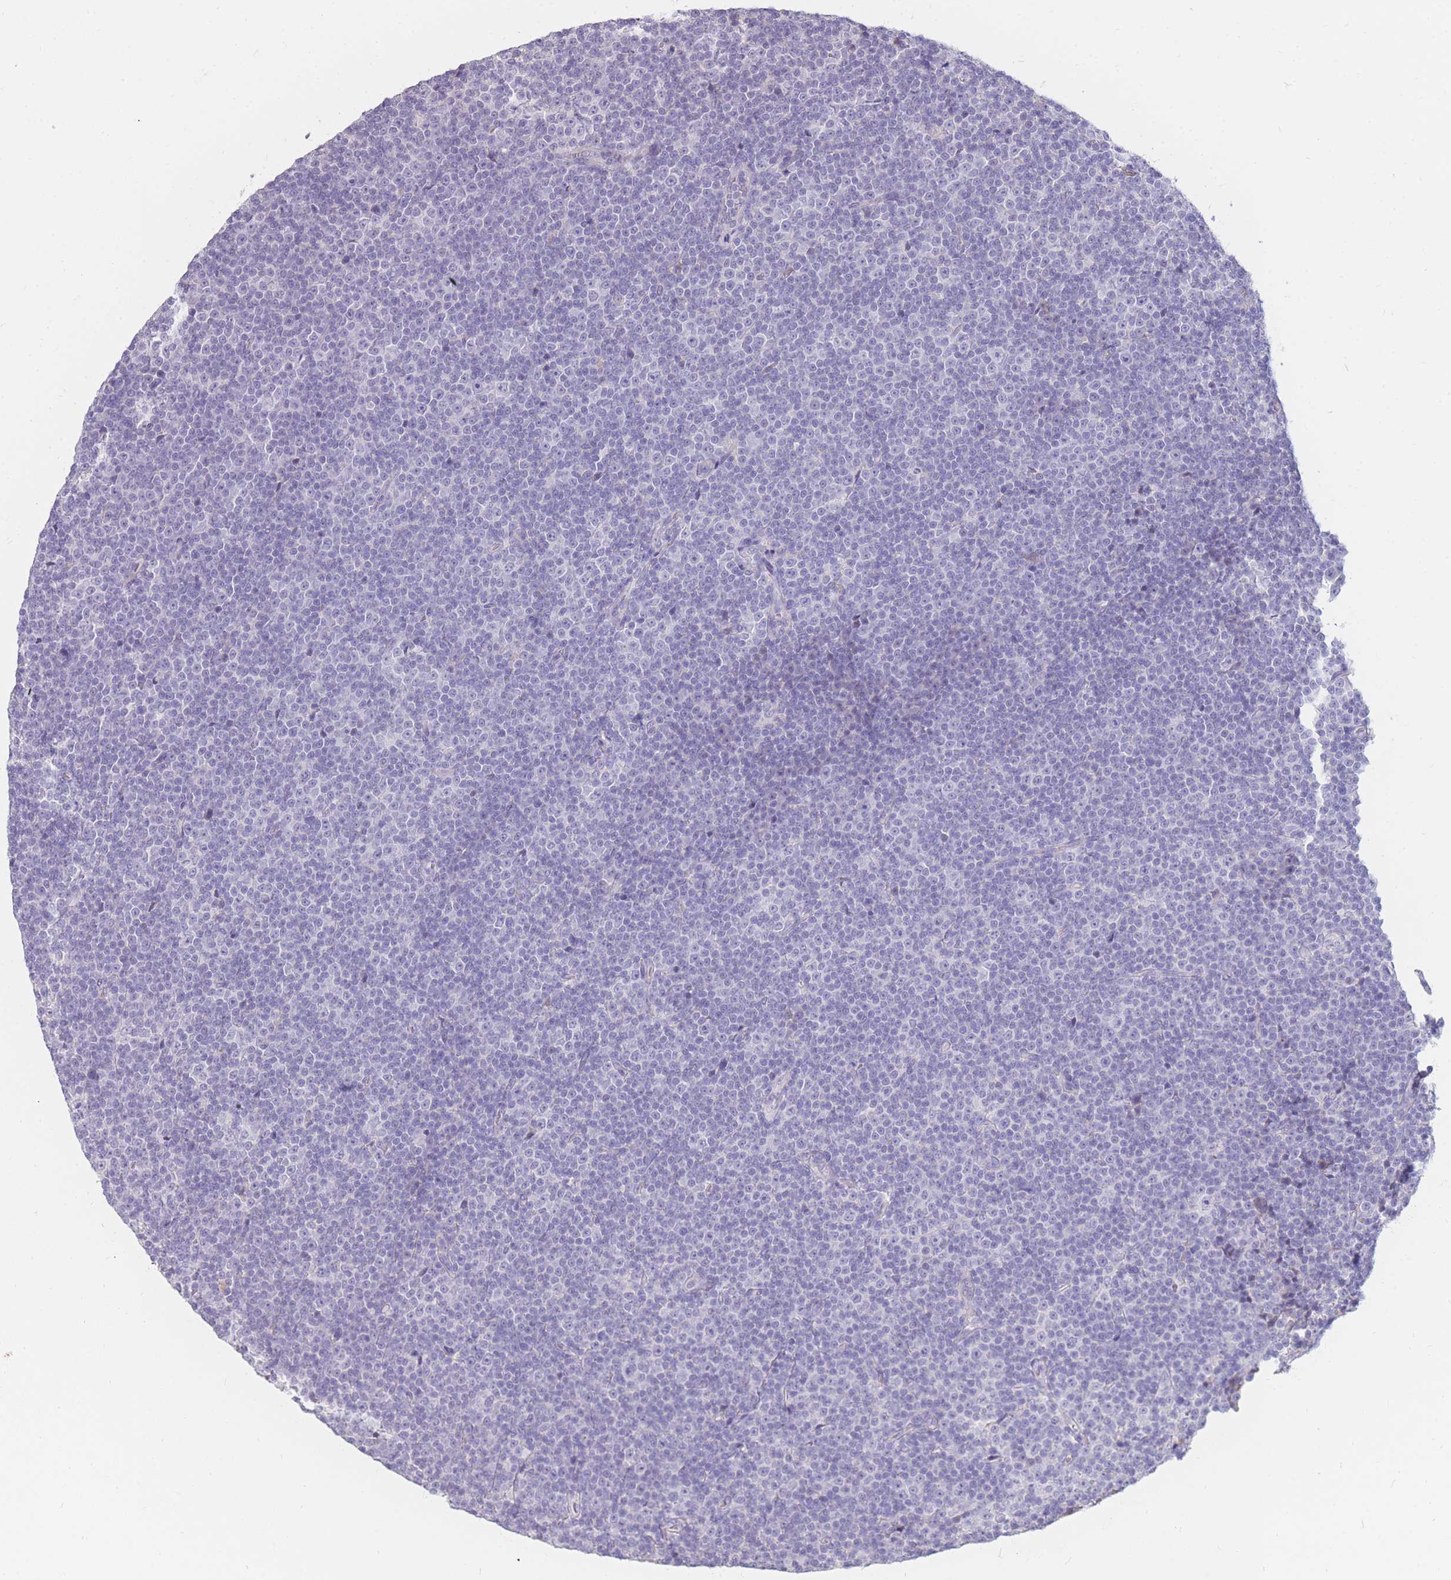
{"staining": {"intensity": "negative", "quantity": "none", "location": "none"}, "tissue": "lymphoma", "cell_type": "Tumor cells", "image_type": "cancer", "snomed": [{"axis": "morphology", "description": "Malignant lymphoma, non-Hodgkin's type, Low grade"}, {"axis": "topography", "description": "Lymph node"}], "caption": "Immunohistochemistry (IHC) histopathology image of malignant lymphoma, non-Hodgkin's type (low-grade) stained for a protein (brown), which displays no positivity in tumor cells.", "gene": "TPSD1", "patient": {"sex": "female", "age": 67}}